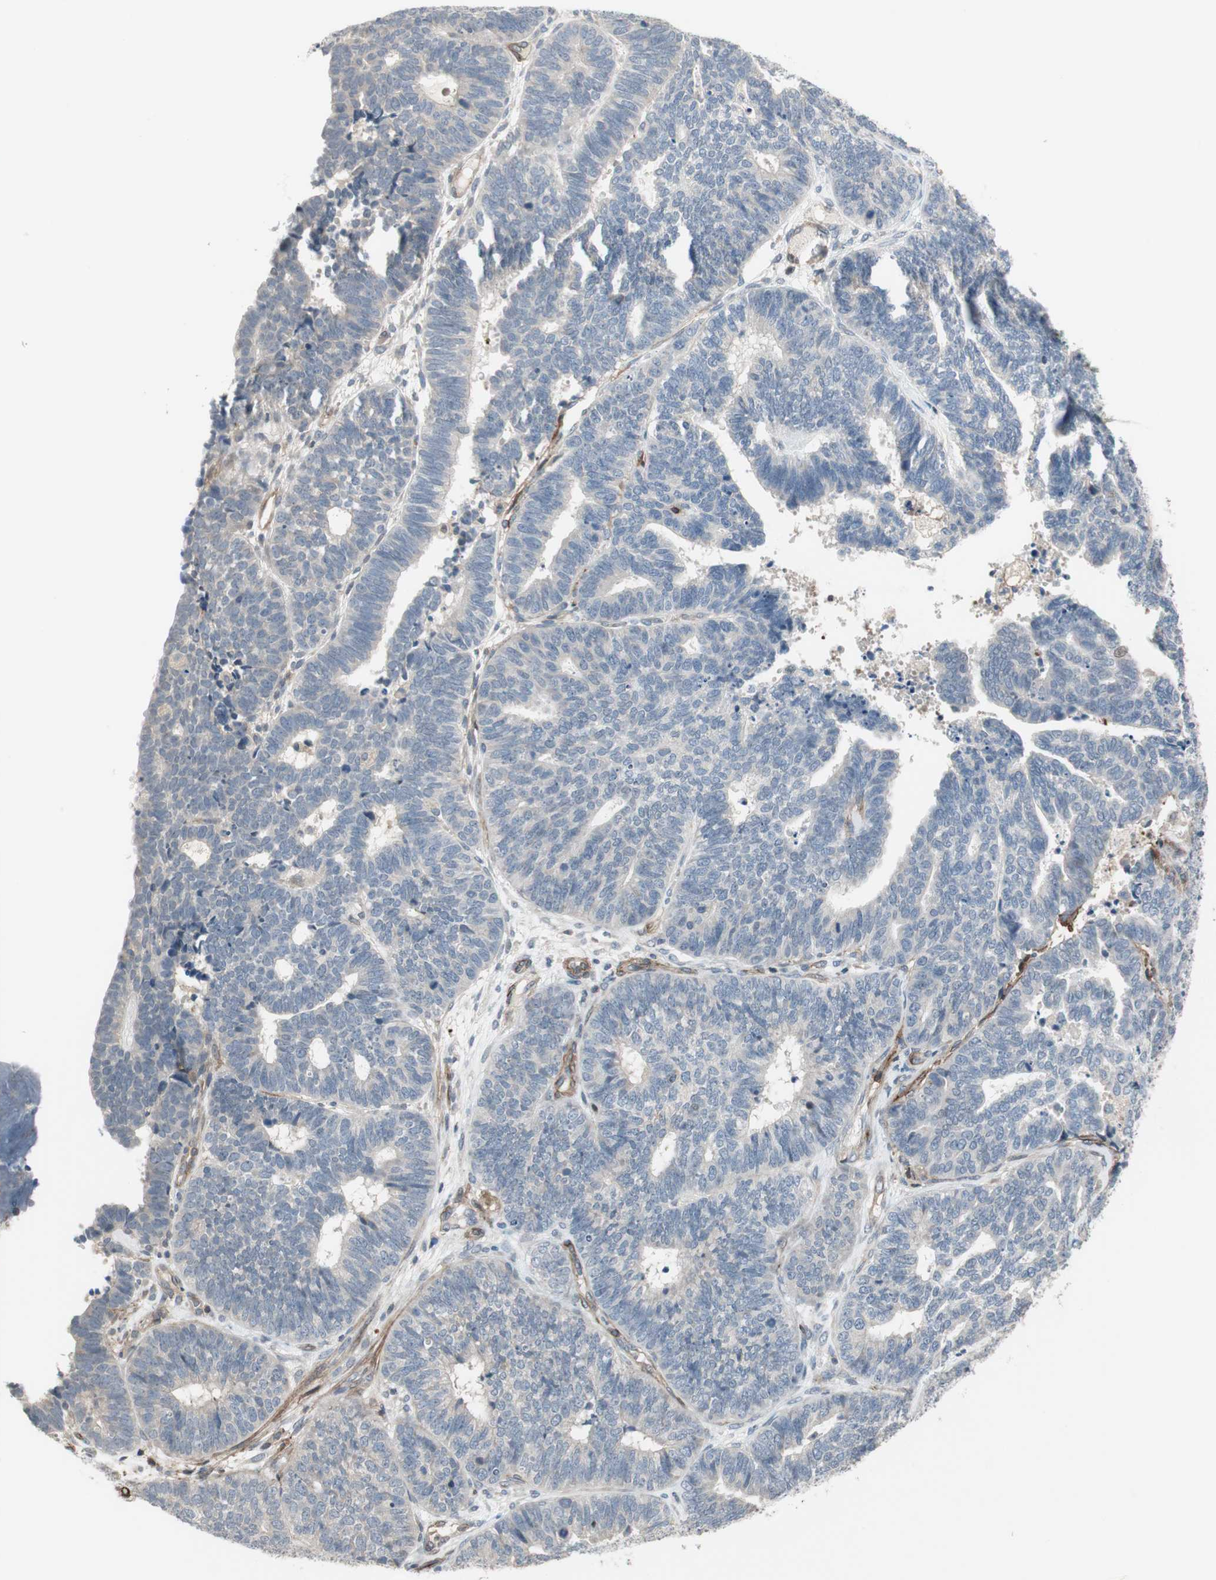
{"staining": {"intensity": "negative", "quantity": "none", "location": "none"}, "tissue": "endometrial cancer", "cell_type": "Tumor cells", "image_type": "cancer", "snomed": [{"axis": "morphology", "description": "Adenocarcinoma, NOS"}, {"axis": "topography", "description": "Endometrium"}], "caption": "The micrograph displays no significant staining in tumor cells of endometrial cancer (adenocarcinoma).", "gene": "GRHL1", "patient": {"sex": "female", "age": 70}}